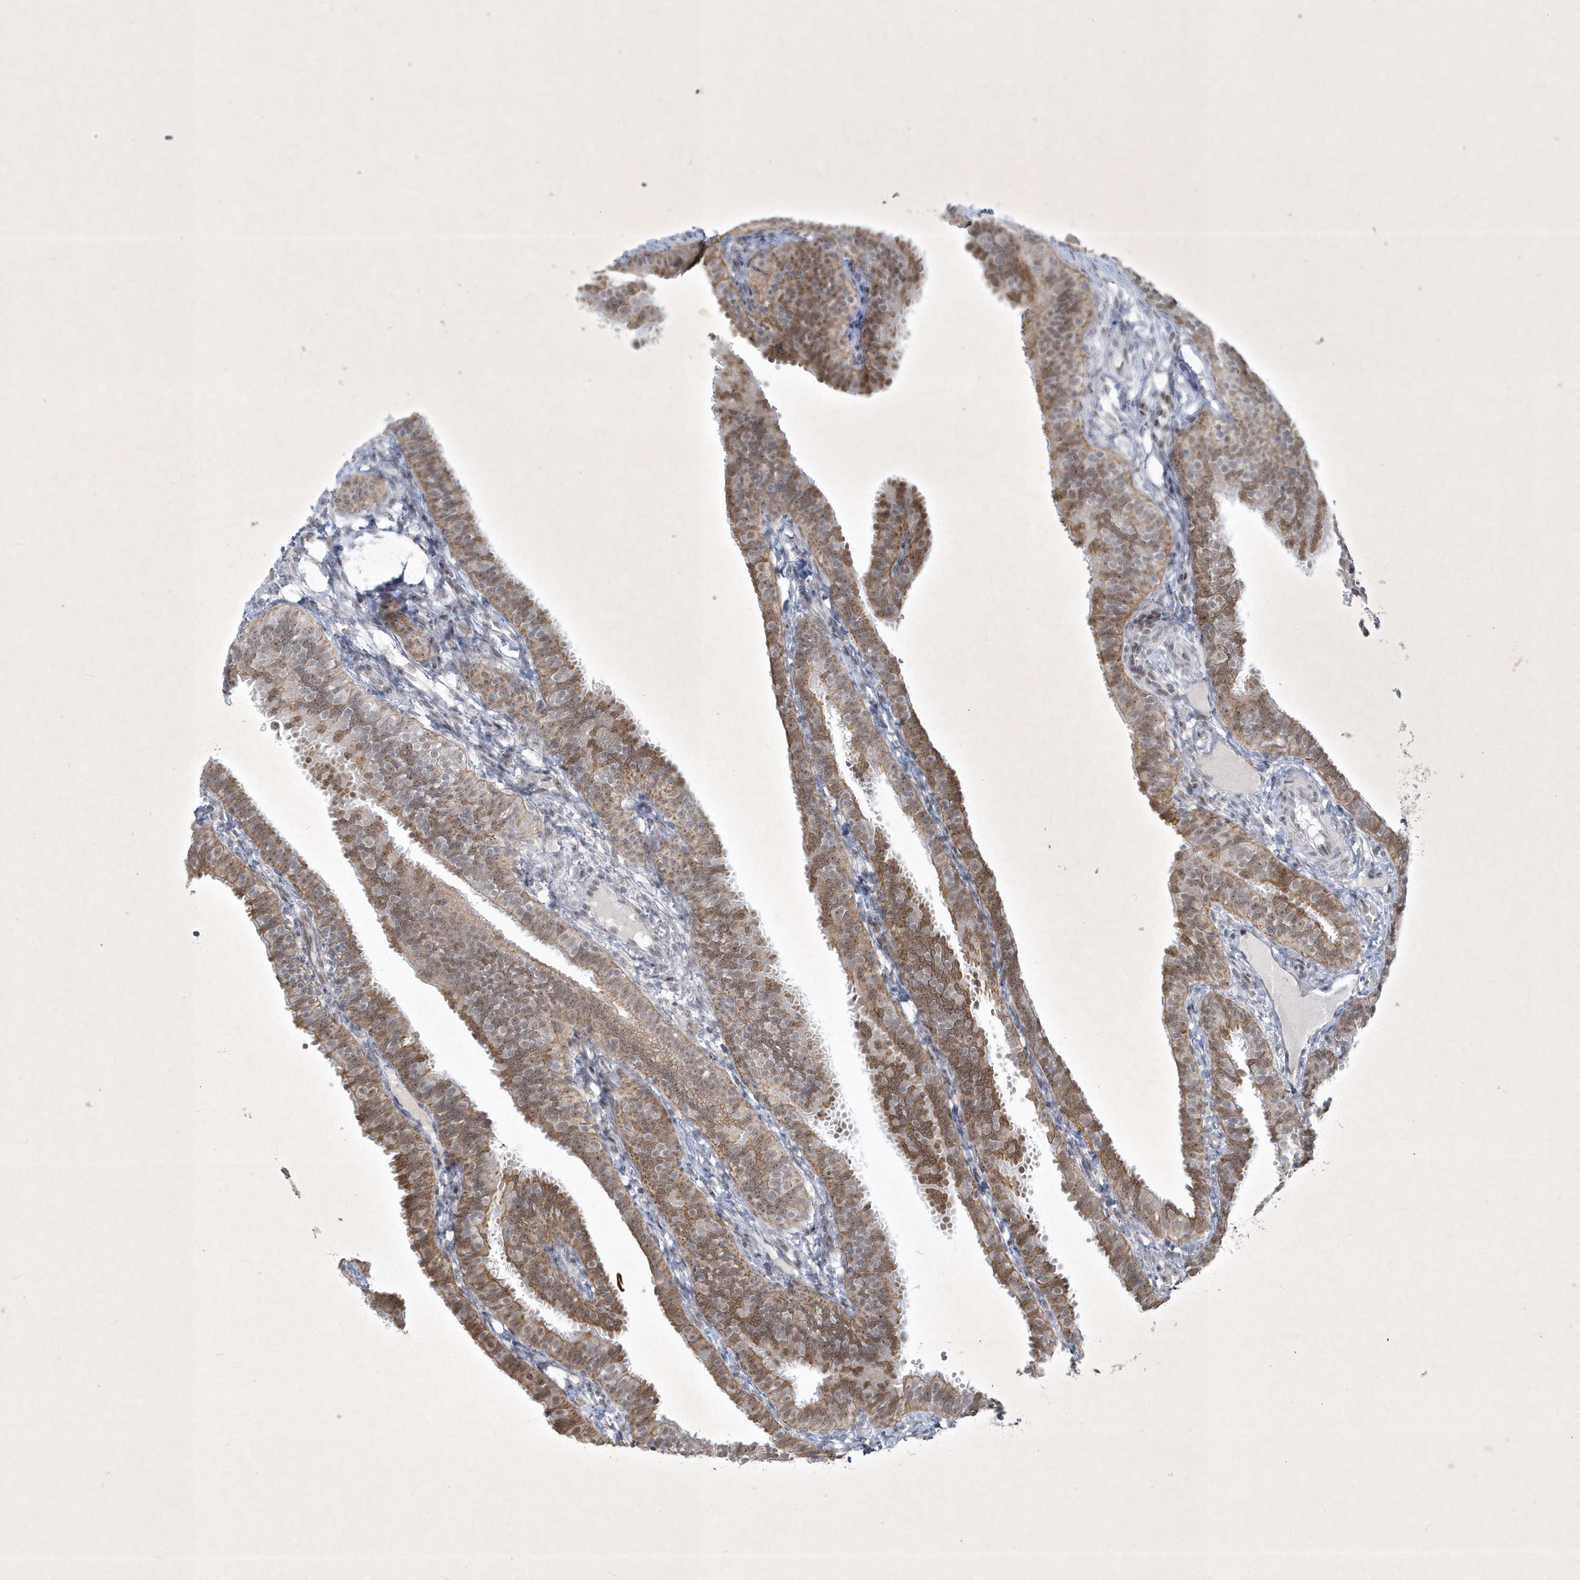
{"staining": {"intensity": "moderate", "quantity": "25%-75%", "location": "cytoplasmic/membranous,nuclear"}, "tissue": "fallopian tube", "cell_type": "Glandular cells", "image_type": "normal", "snomed": [{"axis": "morphology", "description": "Normal tissue, NOS"}, {"axis": "topography", "description": "Fallopian tube"}], "caption": "The immunohistochemical stain highlights moderate cytoplasmic/membranous,nuclear staining in glandular cells of unremarkable fallopian tube. (Brightfield microscopy of DAB IHC at high magnification).", "gene": "ZBTB9", "patient": {"sex": "female", "age": 35}}